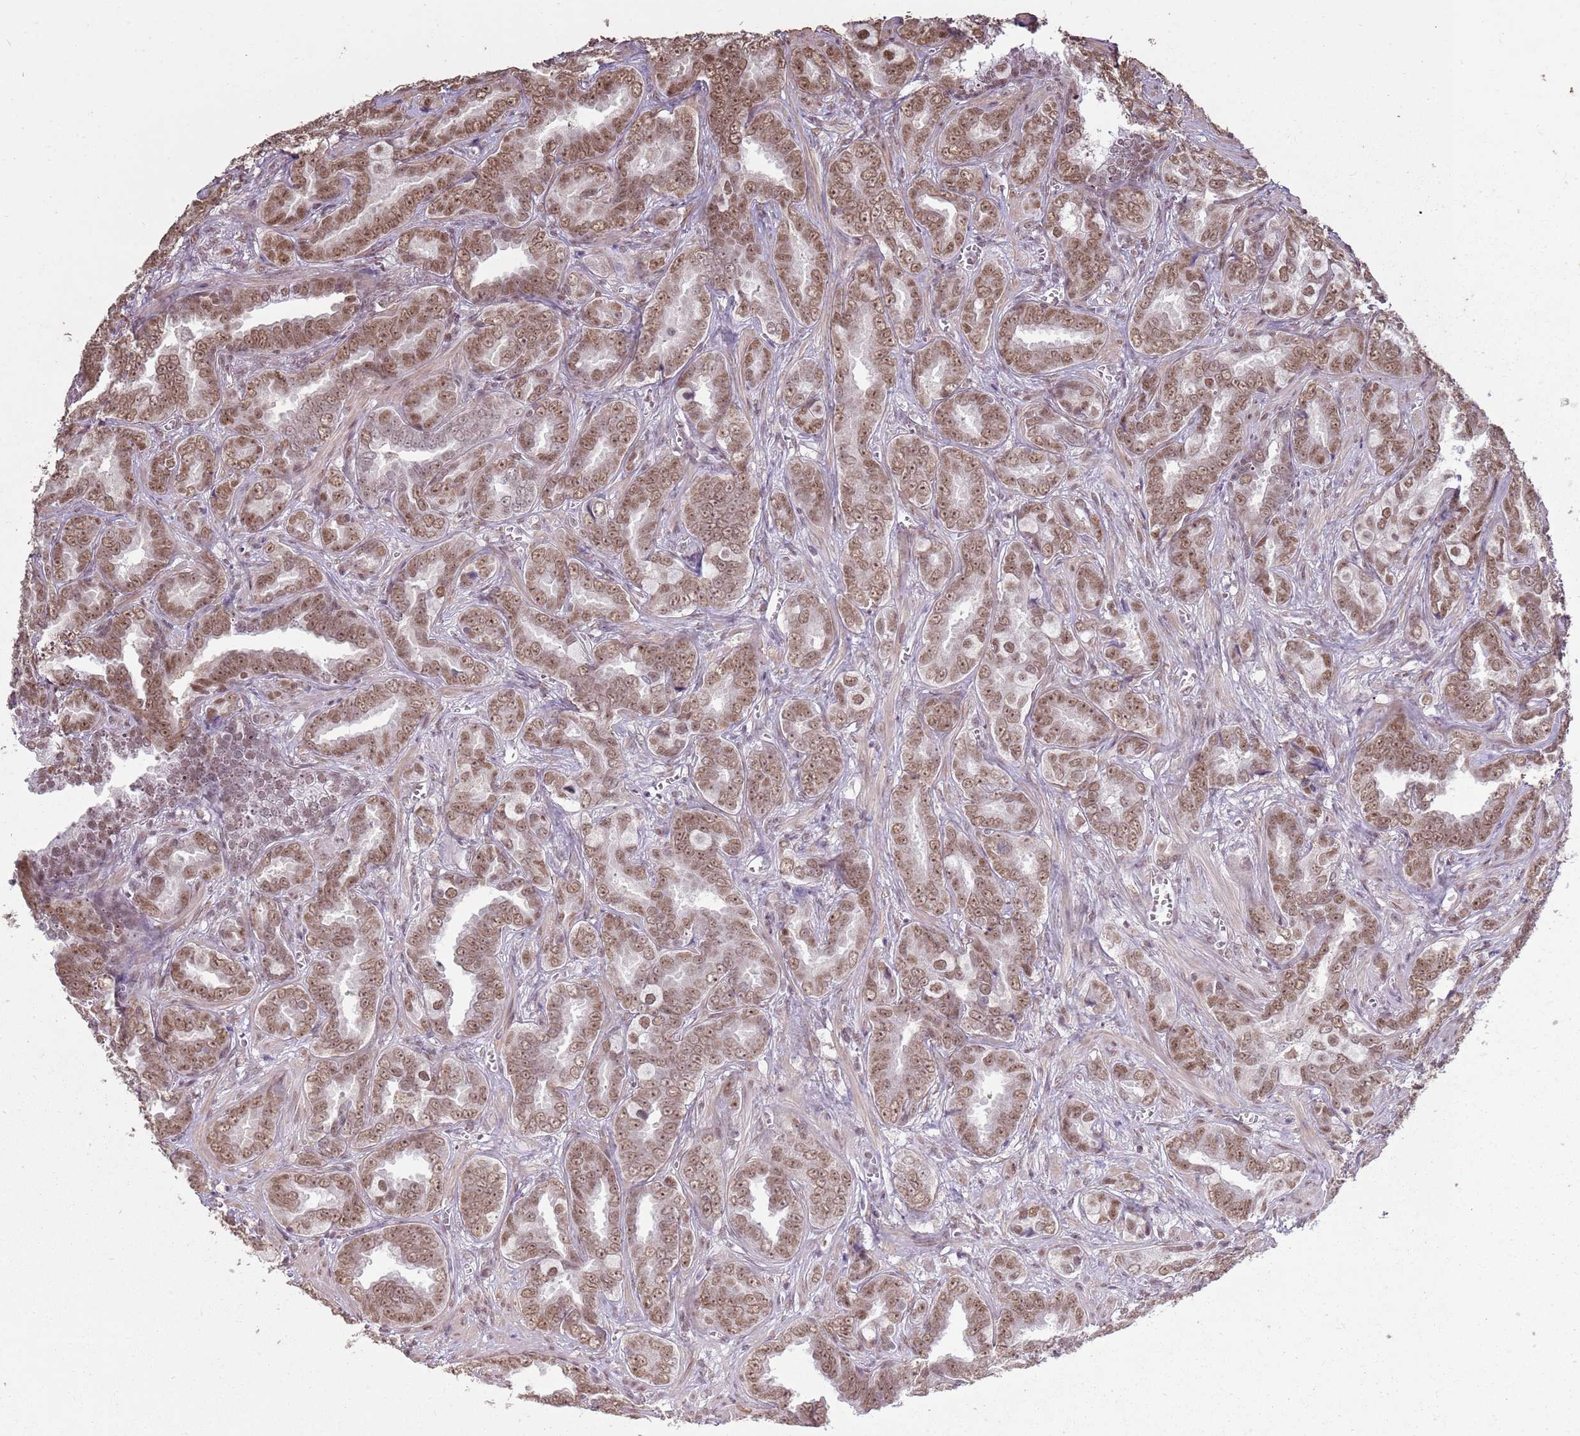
{"staining": {"intensity": "moderate", "quantity": ">75%", "location": "nuclear"}, "tissue": "prostate cancer", "cell_type": "Tumor cells", "image_type": "cancer", "snomed": [{"axis": "morphology", "description": "Adenocarcinoma, High grade"}, {"axis": "topography", "description": "Prostate"}], "caption": "An image of prostate cancer stained for a protein exhibits moderate nuclear brown staining in tumor cells. The staining was performed using DAB, with brown indicating positive protein expression. Nuclei are stained blue with hematoxylin.", "gene": "ARL14EP", "patient": {"sex": "male", "age": 67}}